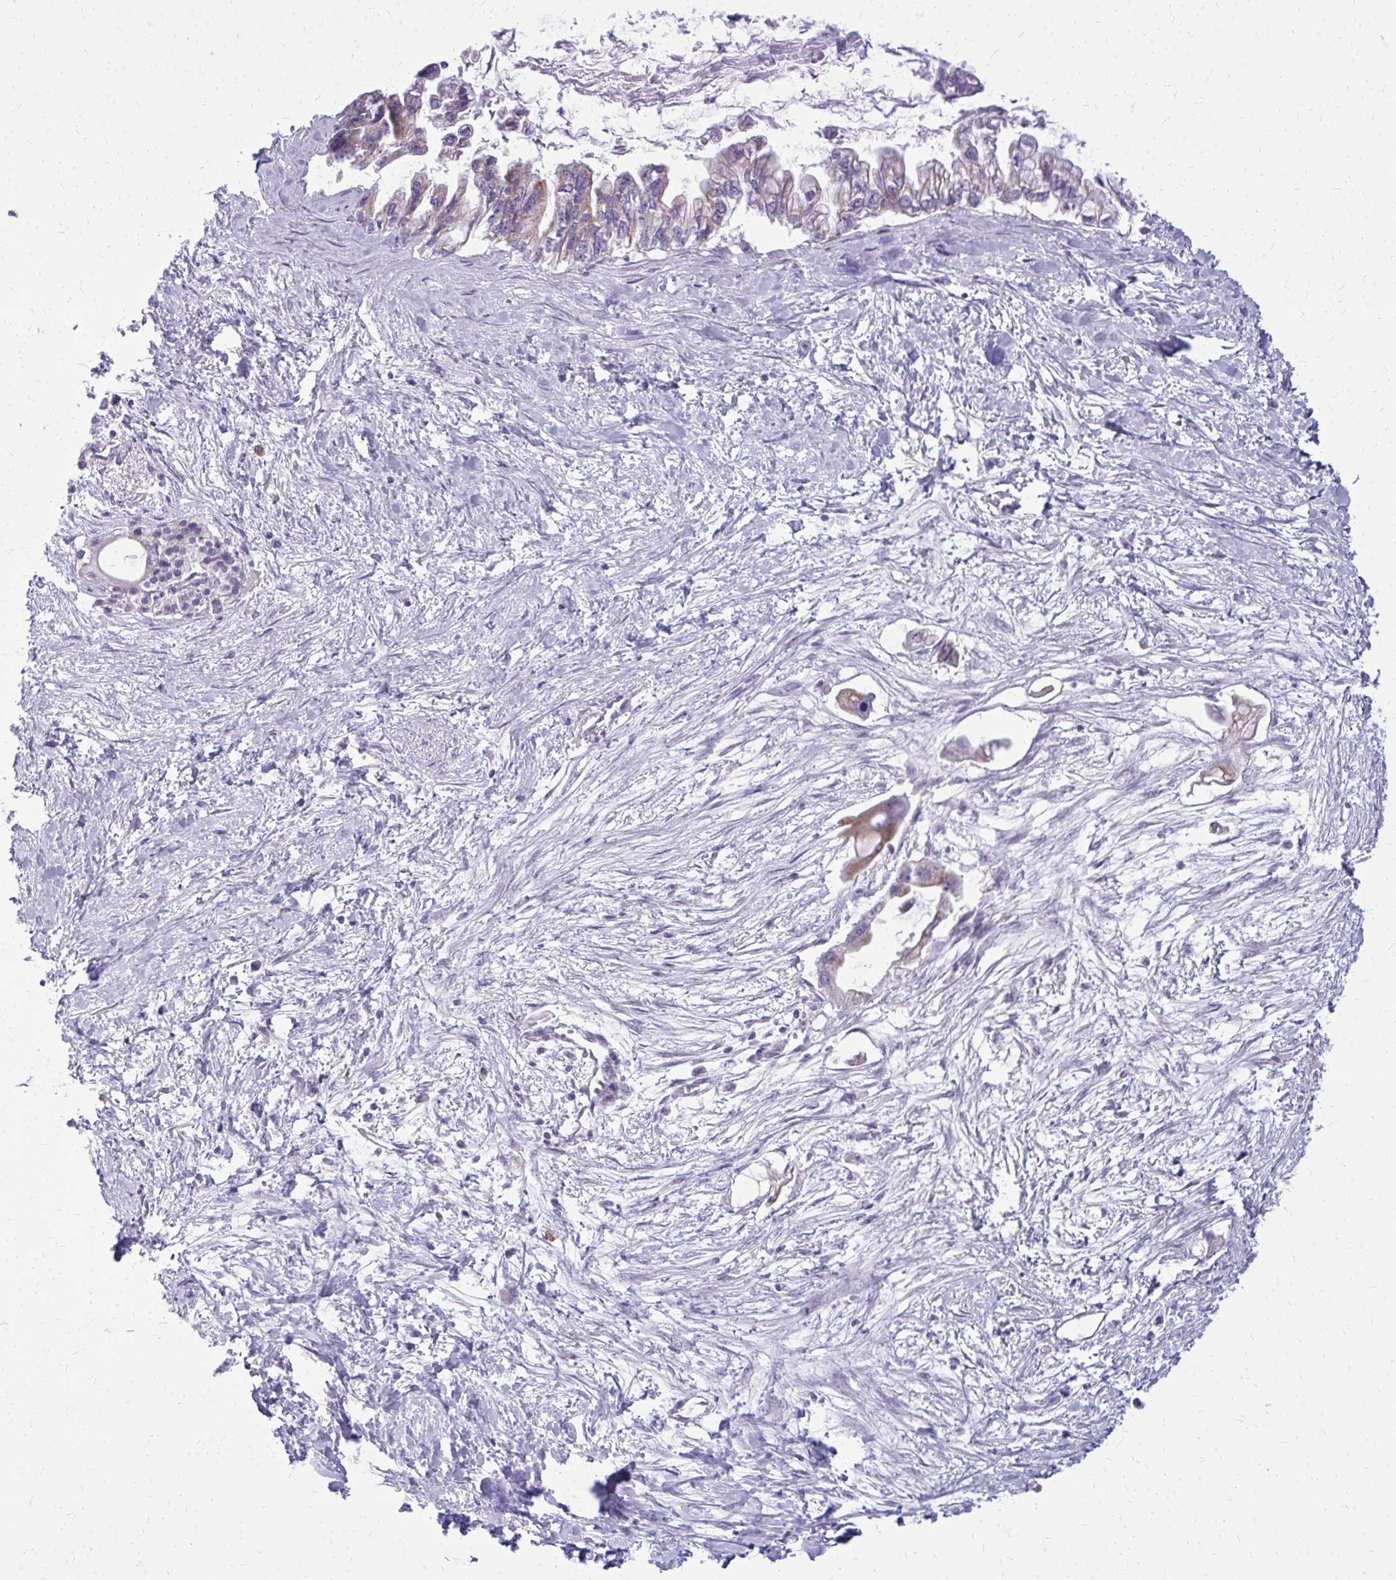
{"staining": {"intensity": "weak", "quantity": "<25%", "location": "cytoplasmic/membranous"}, "tissue": "pancreatic cancer", "cell_type": "Tumor cells", "image_type": "cancer", "snomed": [{"axis": "morphology", "description": "Adenocarcinoma, NOS"}, {"axis": "topography", "description": "Pancreas"}], "caption": "High magnification brightfield microscopy of pancreatic cancer (adenocarcinoma) stained with DAB (3,3'-diaminobenzidine) (brown) and counterstained with hematoxylin (blue): tumor cells show no significant expression.", "gene": "IFIT1", "patient": {"sex": "male", "age": 61}}